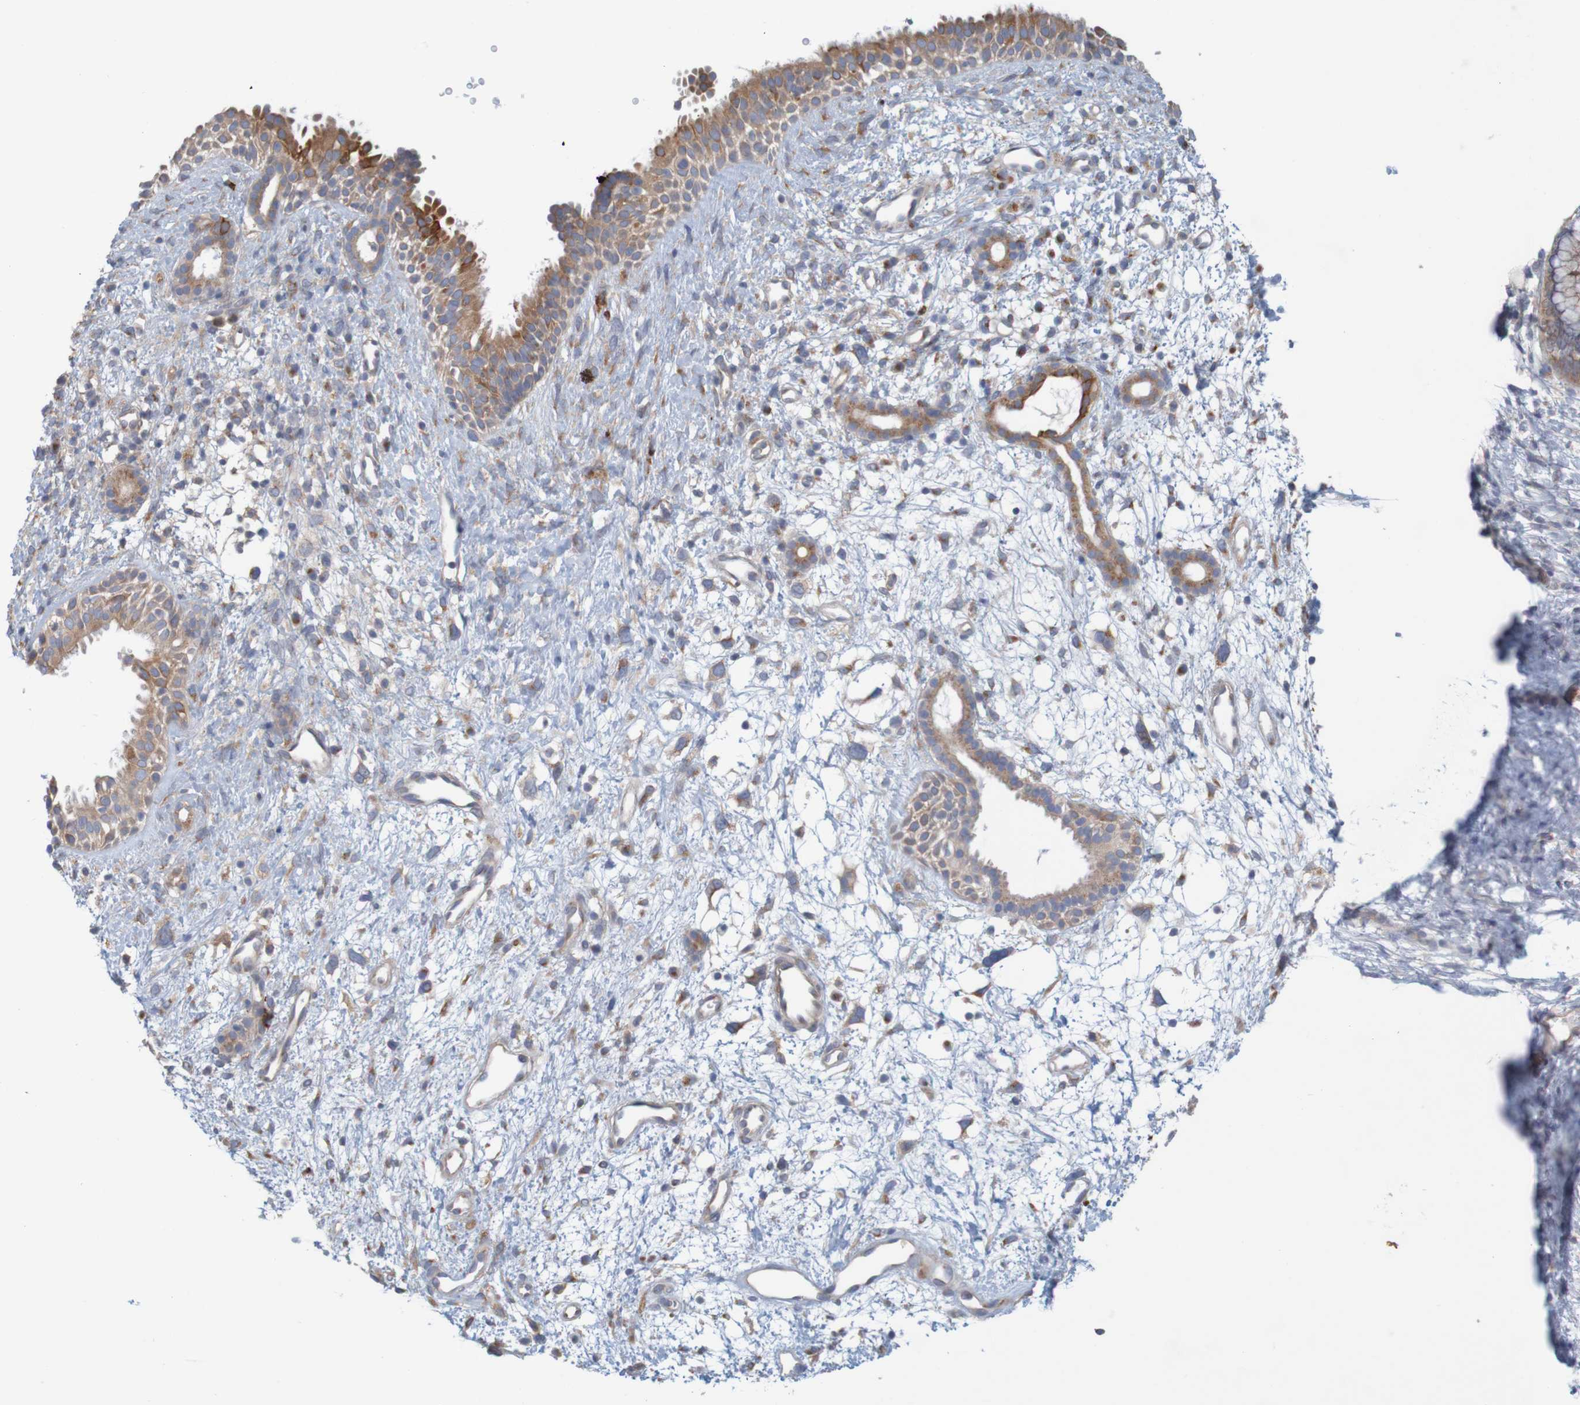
{"staining": {"intensity": "strong", "quantity": ">75%", "location": "cytoplasmic/membranous"}, "tissue": "nasopharynx", "cell_type": "Respiratory epithelial cells", "image_type": "normal", "snomed": [{"axis": "morphology", "description": "Normal tissue, NOS"}, {"axis": "topography", "description": "Nasopharynx"}], "caption": "Nasopharynx stained with a brown dye displays strong cytoplasmic/membranous positive positivity in approximately >75% of respiratory epithelial cells.", "gene": "KRT23", "patient": {"sex": "male", "age": 22}}